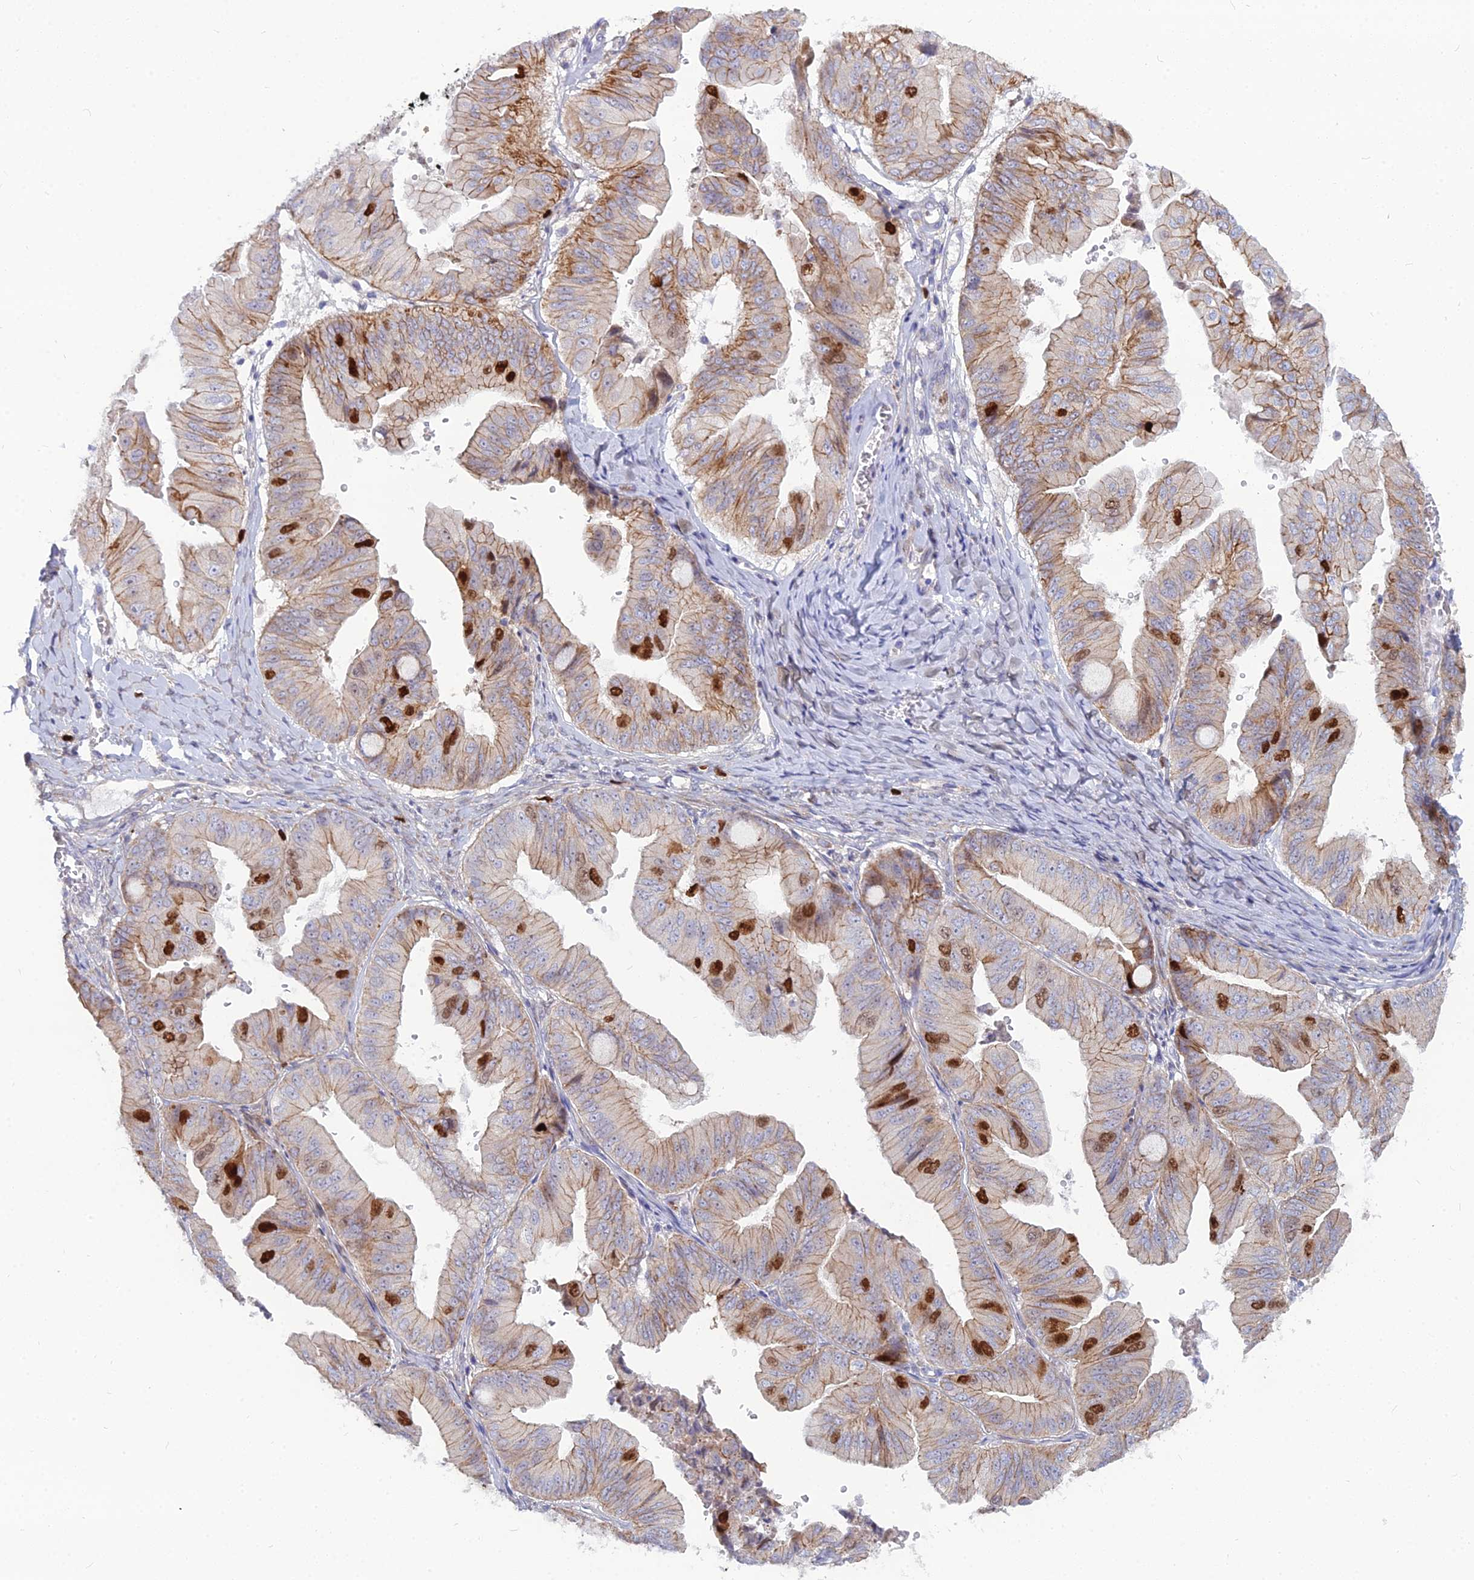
{"staining": {"intensity": "moderate", "quantity": ">75%", "location": "cytoplasmic/membranous,nuclear"}, "tissue": "ovarian cancer", "cell_type": "Tumor cells", "image_type": "cancer", "snomed": [{"axis": "morphology", "description": "Cystadenocarcinoma, mucinous, NOS"}, {"axis": "topography", "description": "Ovary"}], "caption": "A brown stain shows moderate cytoplasmic/membranous and nuclear expression of a protein in human ovarian cancer tumor cells.", "gene": "NUSAP1", "patient": {"sex": "female", "age": 61}}